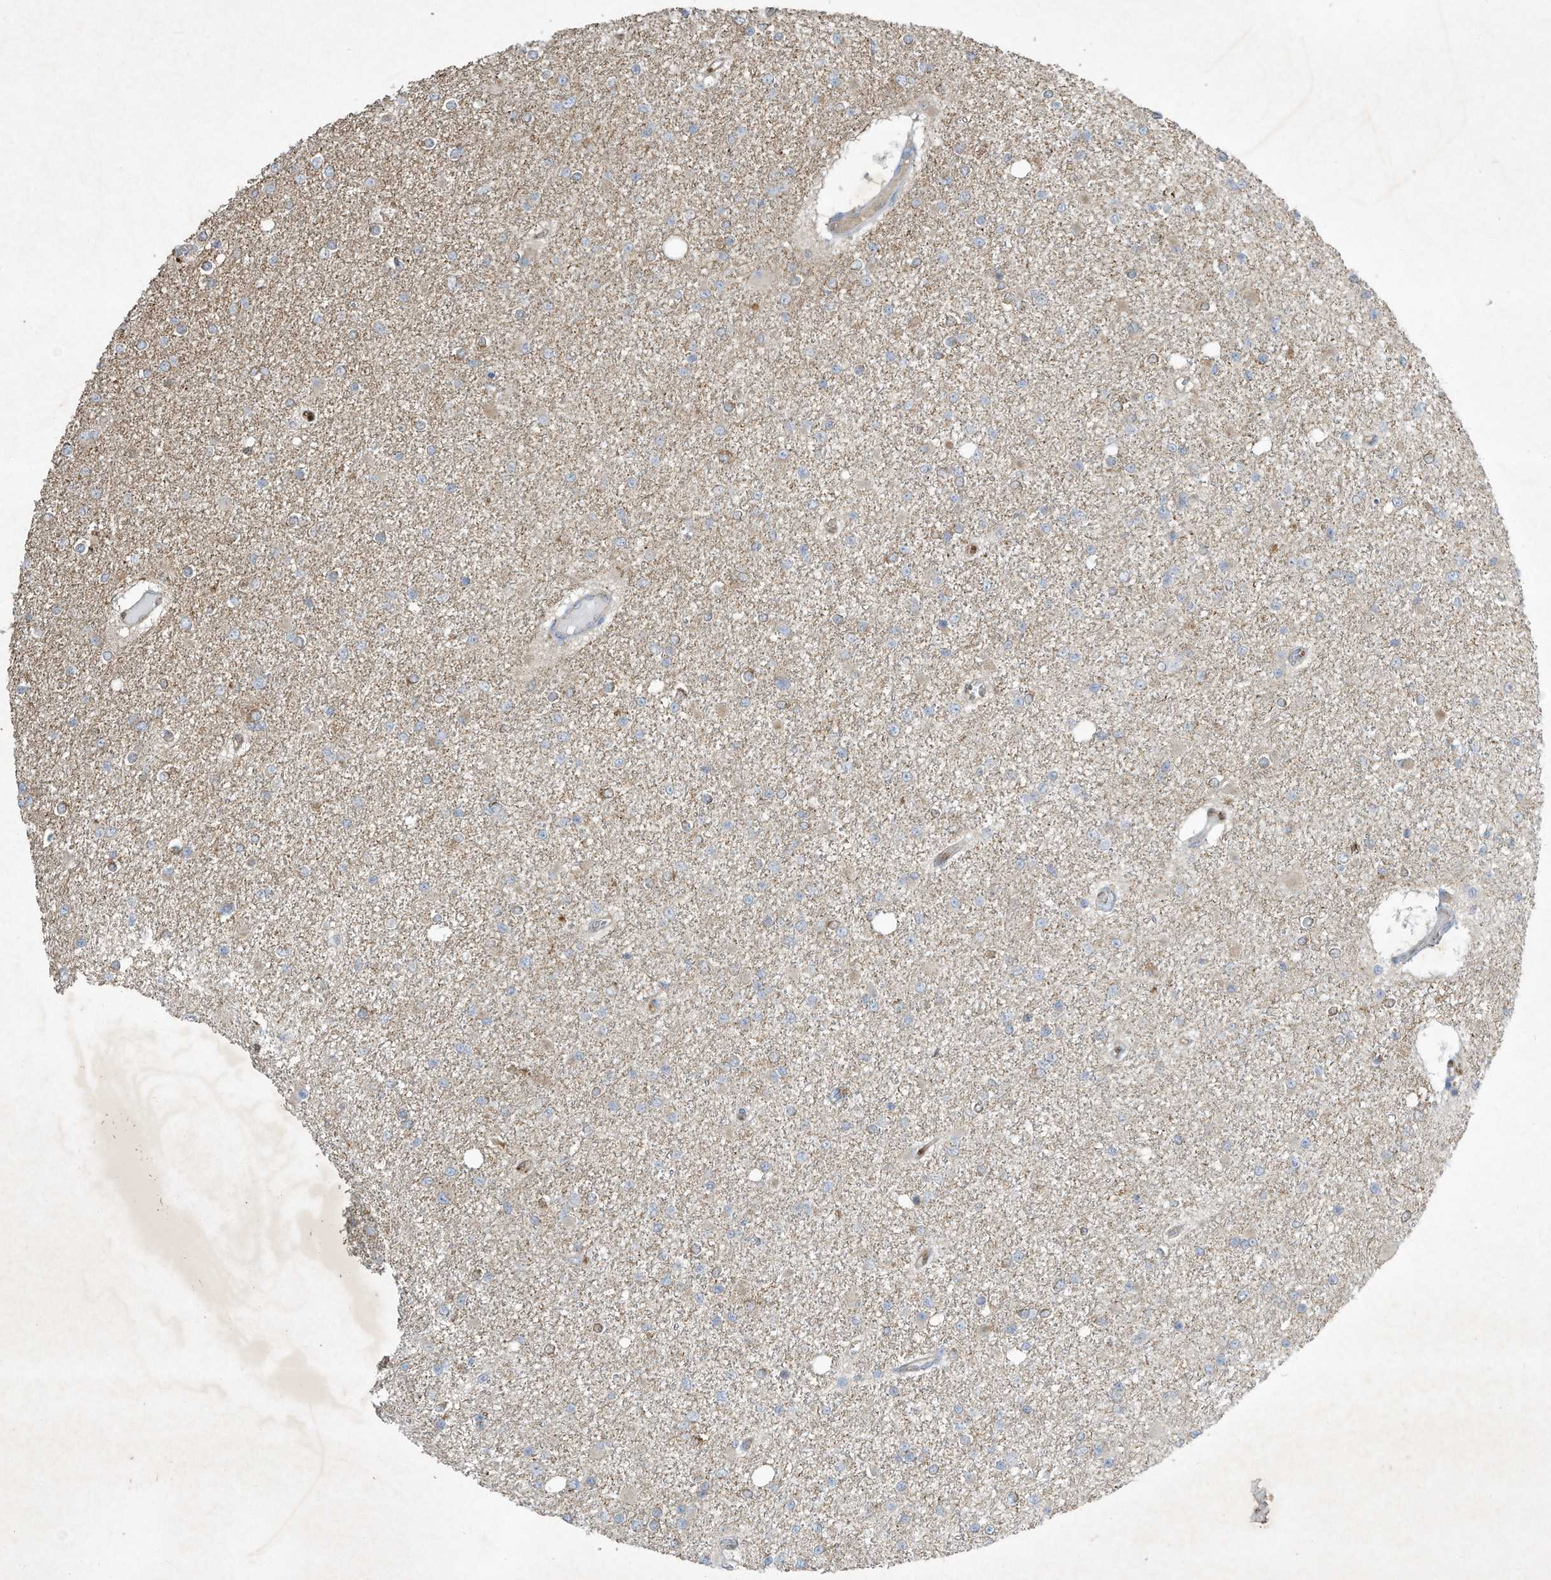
{"staining": {"intensity": "negative", "quantity": "none", "location": "none"}, "tissue": "glioma", "cell_type": "Tumor cells", "image_type": "cancer", "snomed": [{"axis": "morphology", "description": "Glioma, malignant, Low grade"}, {"axis": "topography", "description": "Brain"}], "caption": "Tumor cells are negative for protein expression in human malignant low-grade glioma. (Brightfield microscopy of DAB IHC at high magnification).", "gene": "SYNJ2", "patient": {"sex": "female", "age": 22}}